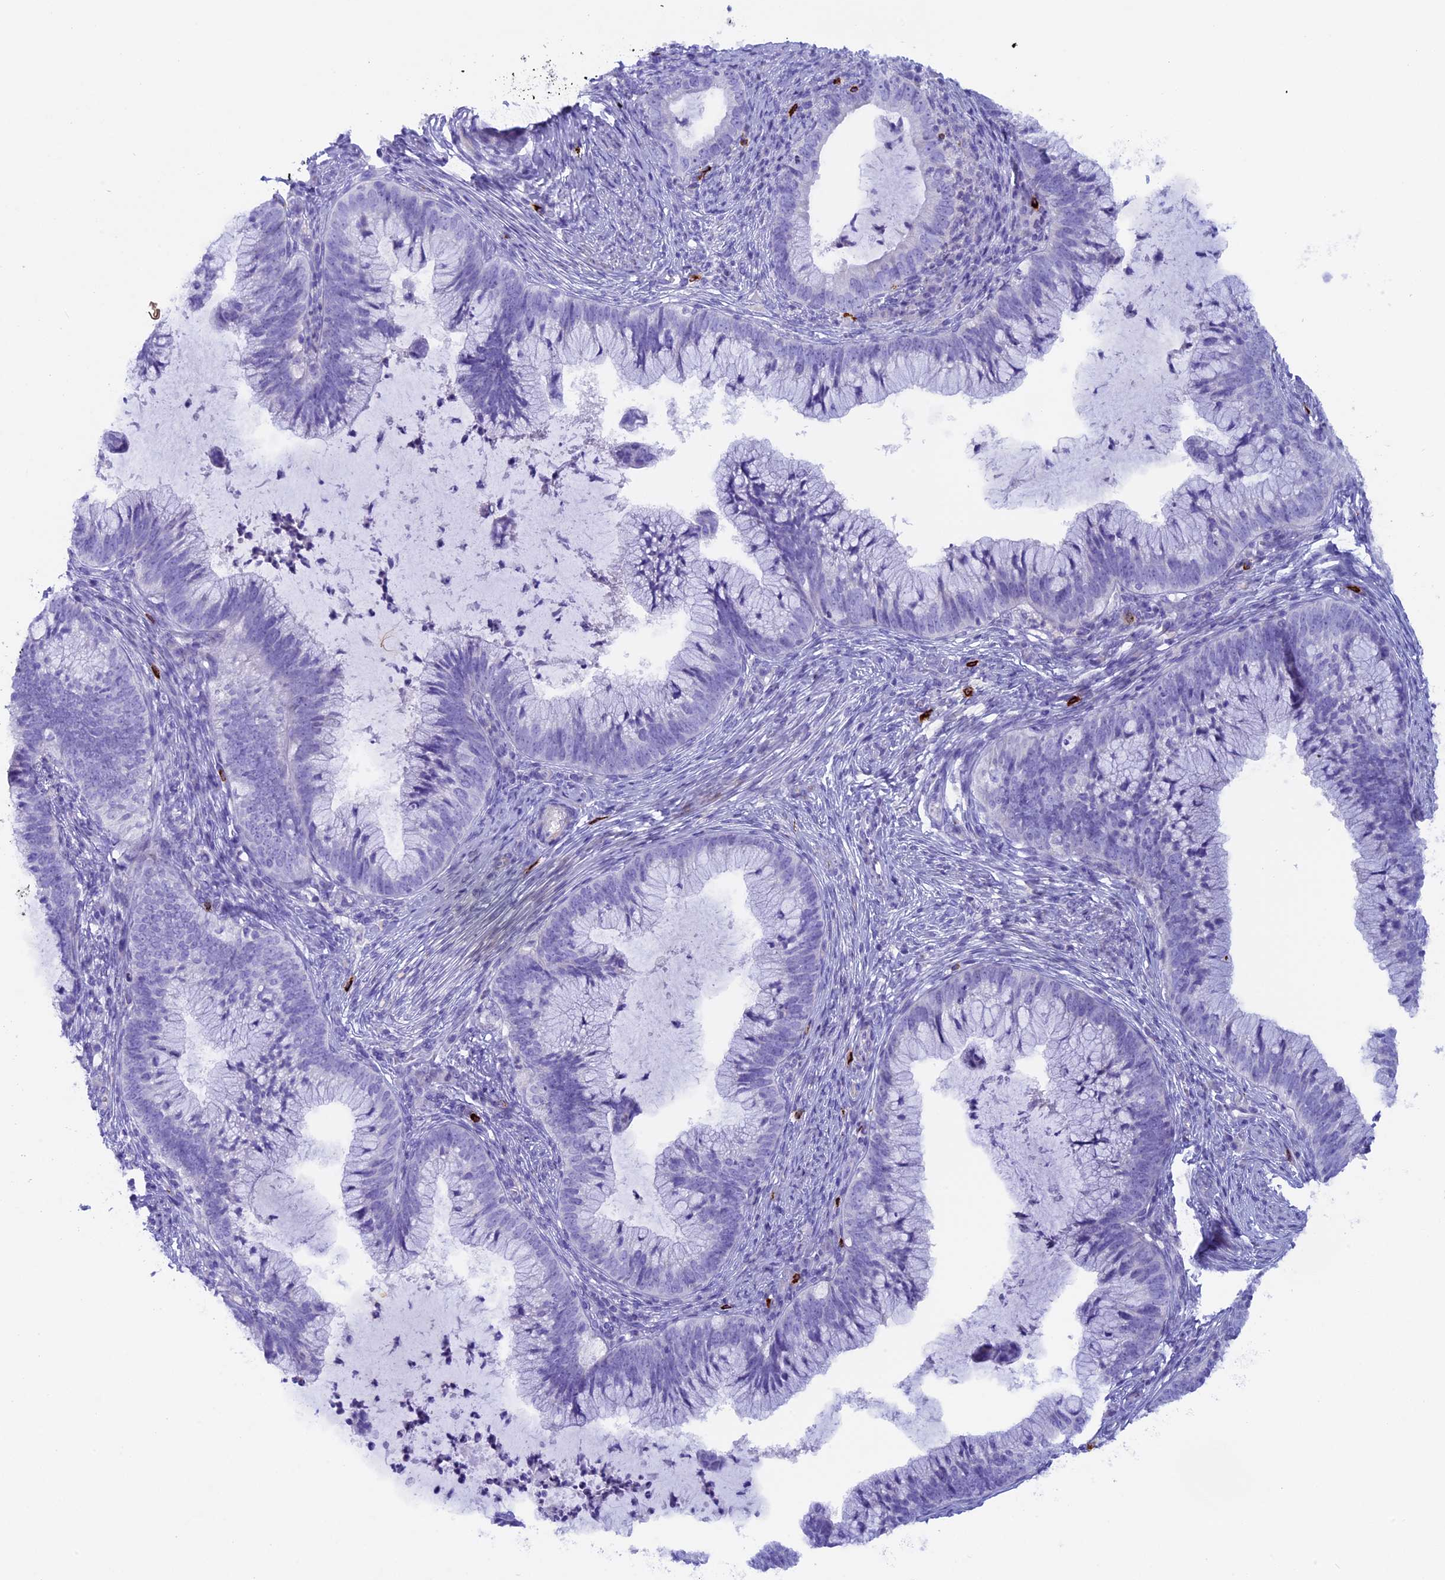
{"staining": {"intensity": "negative", "quantity": "none", "location": "none"}, "tissue": "cervical cancer", "cell_type": "Tumor cells", "image_type": "cancer", "snomed": [{"axis": "morphology", "description": "Adenocarcinoma, NOS"}, {"axis": "topography", "description": "Cervix"}], "caption": "A high-resolution image shows IHC staining of cervical adenocarcinoma, which reveals no significant staining in tumor cells. Brightfield microscopy of immunohistochemistry (IHC) stained with DAB (3,3'-diaminobenzidine) (brown) and hematoxylin (blue), captured at high magnification.", "gene": "RTTN", "patient": {"sex": "female", "age": 36}}